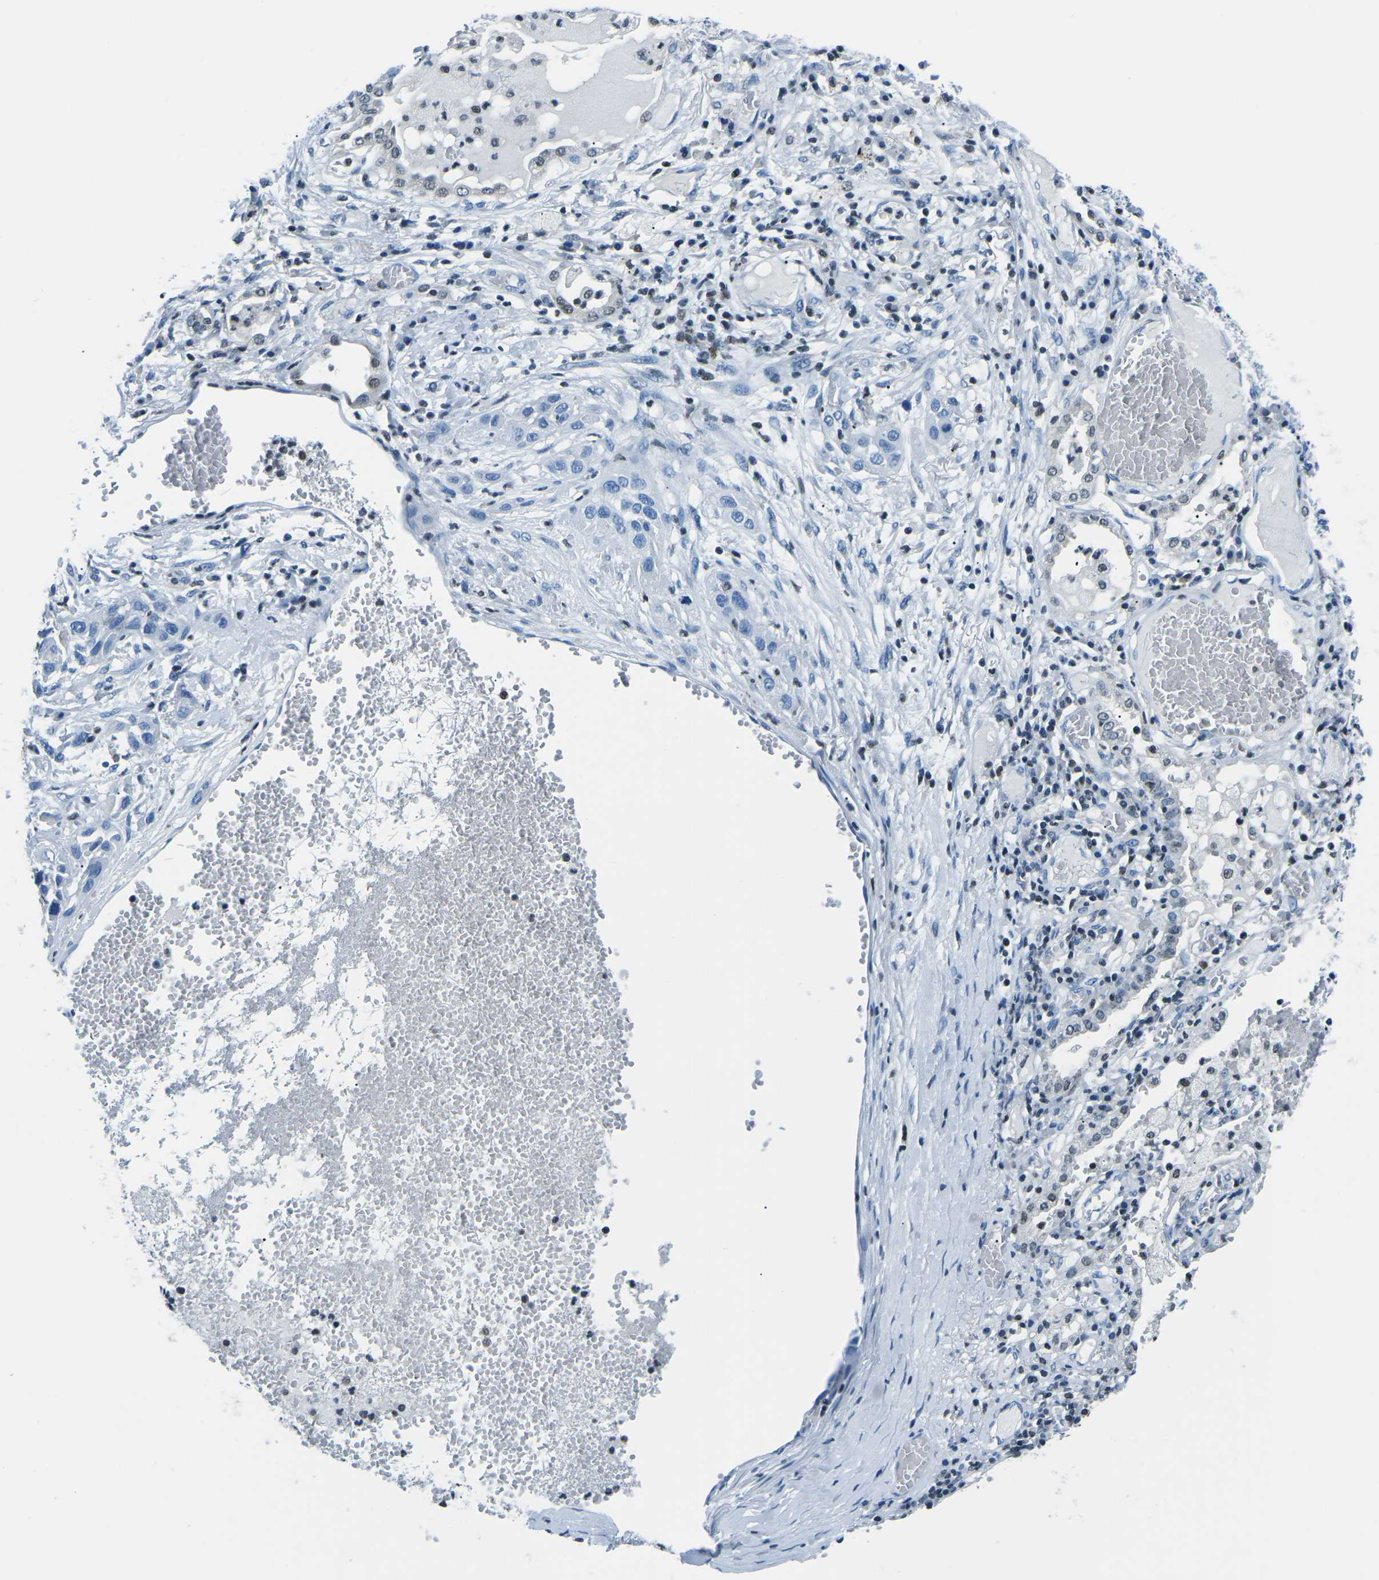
{"staining": {"intensity": "negative", "quantity": "none", "location": "none"}, "tissue": "lung cancer", "cell_type": "Tumor cells", "image_type": "cancer", "snomed": [{"axis": "morphology", "description": "Squamous cell carcinoma, NOS"}, {"axis": "topography", "description": "Lung"}], "caption": "Human lung cancer (squamous cell carcinoma) stained for a protein using immunohistochemistry (IHC) demonstrates no staining in tumor cells.", "gene": "CELF2", "patient": {"sex": "male", "age": 71}}